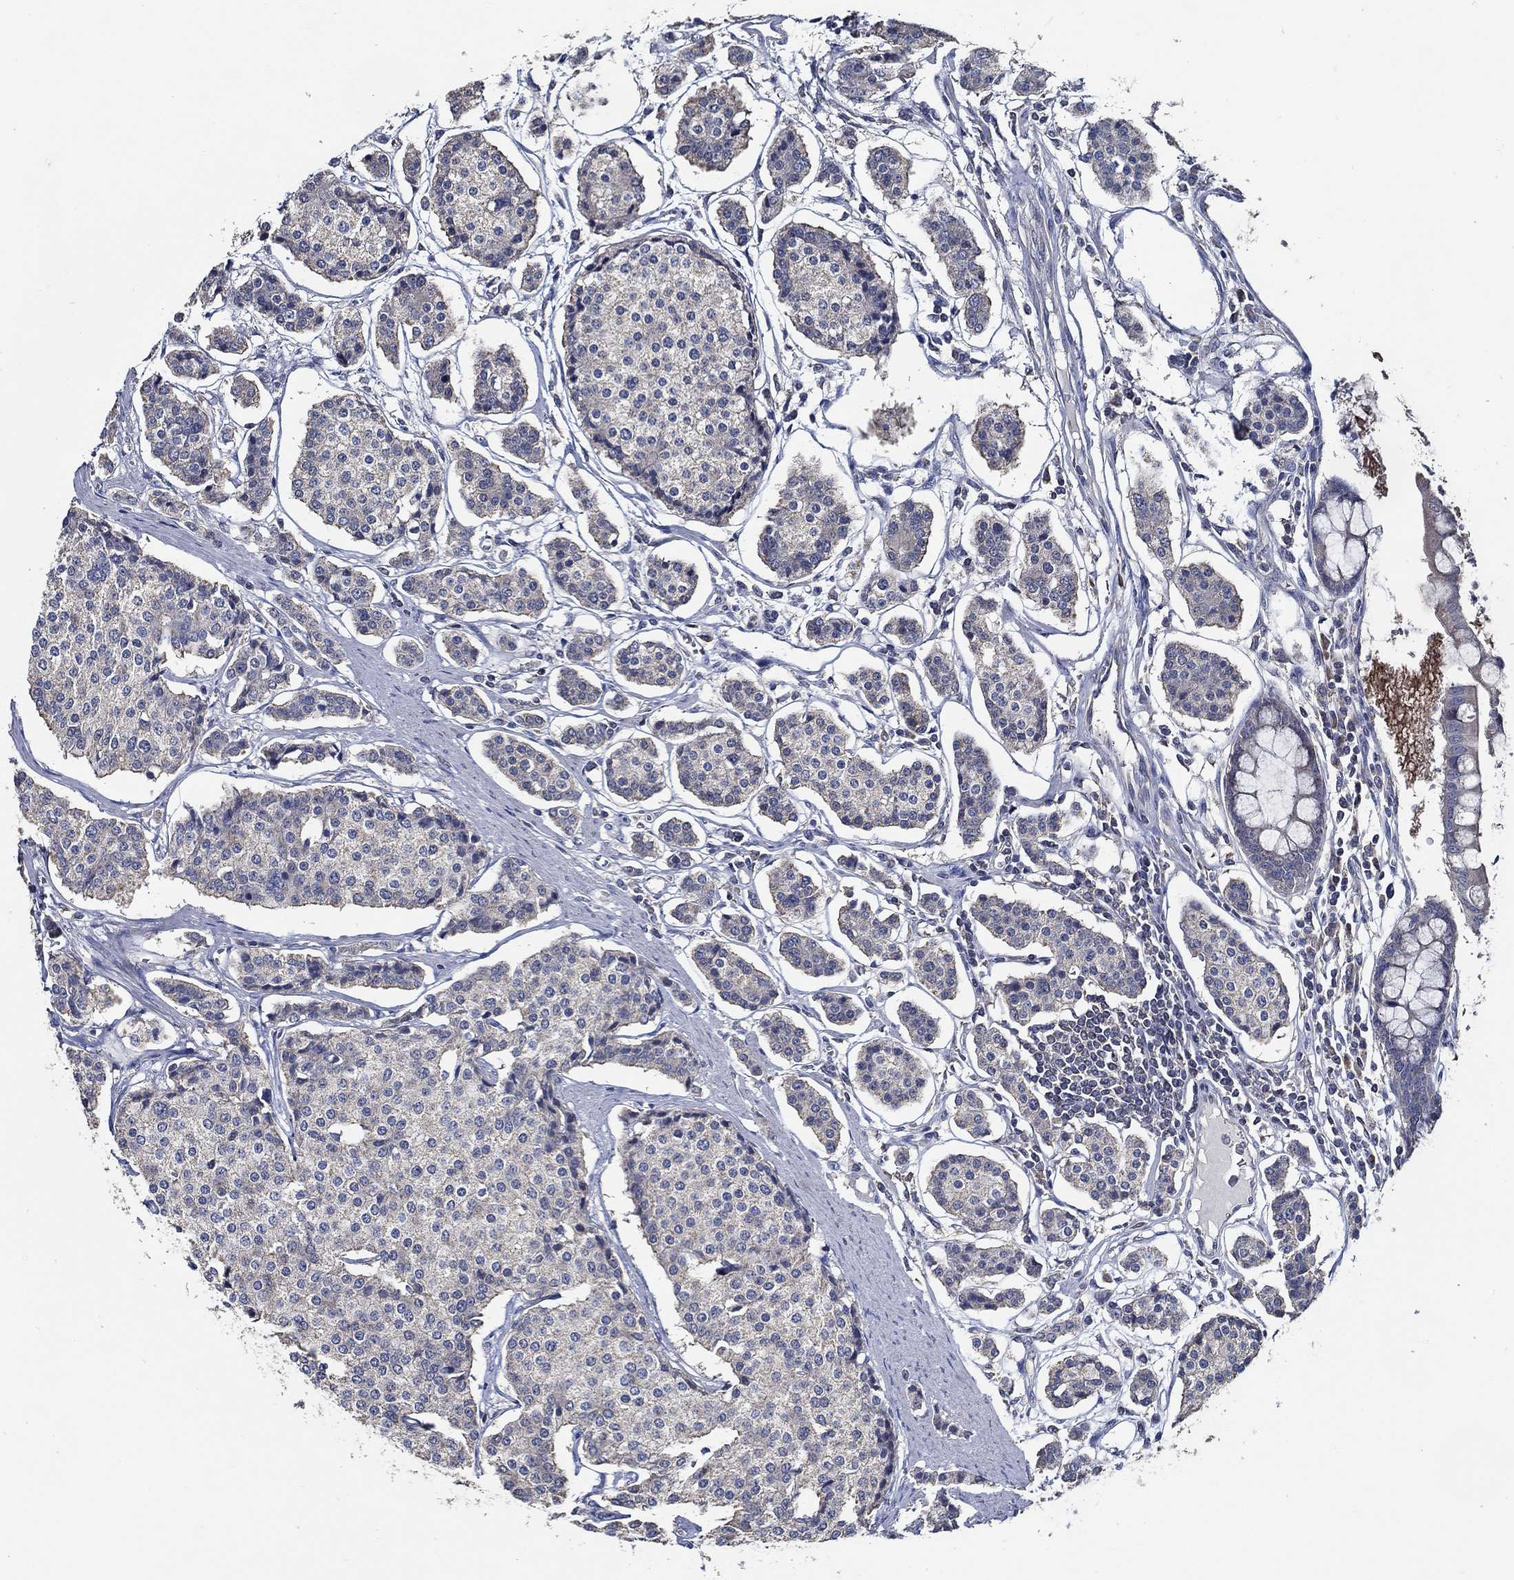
{"staining": {"intensity": "weak", "quantity": "<25%", "location": "cytoplasmic/membranous"}, "tissue": "carcinoid", "cell_type": "Tumor cells", "image_type": "cancer", "snomed": [{"axis": "morphology", "description": "Carcinoid, malignant, NOS"}, {"axis": "topography", "description": "Small intestine"}], "caption": "High power microscopy micrograph of an IHC photomicrograph of carcinoid (malignant), revealing no significant positivity in tumor cells.", "gene": "WDR53", "patient": {"sex": "female", "age": 65}}